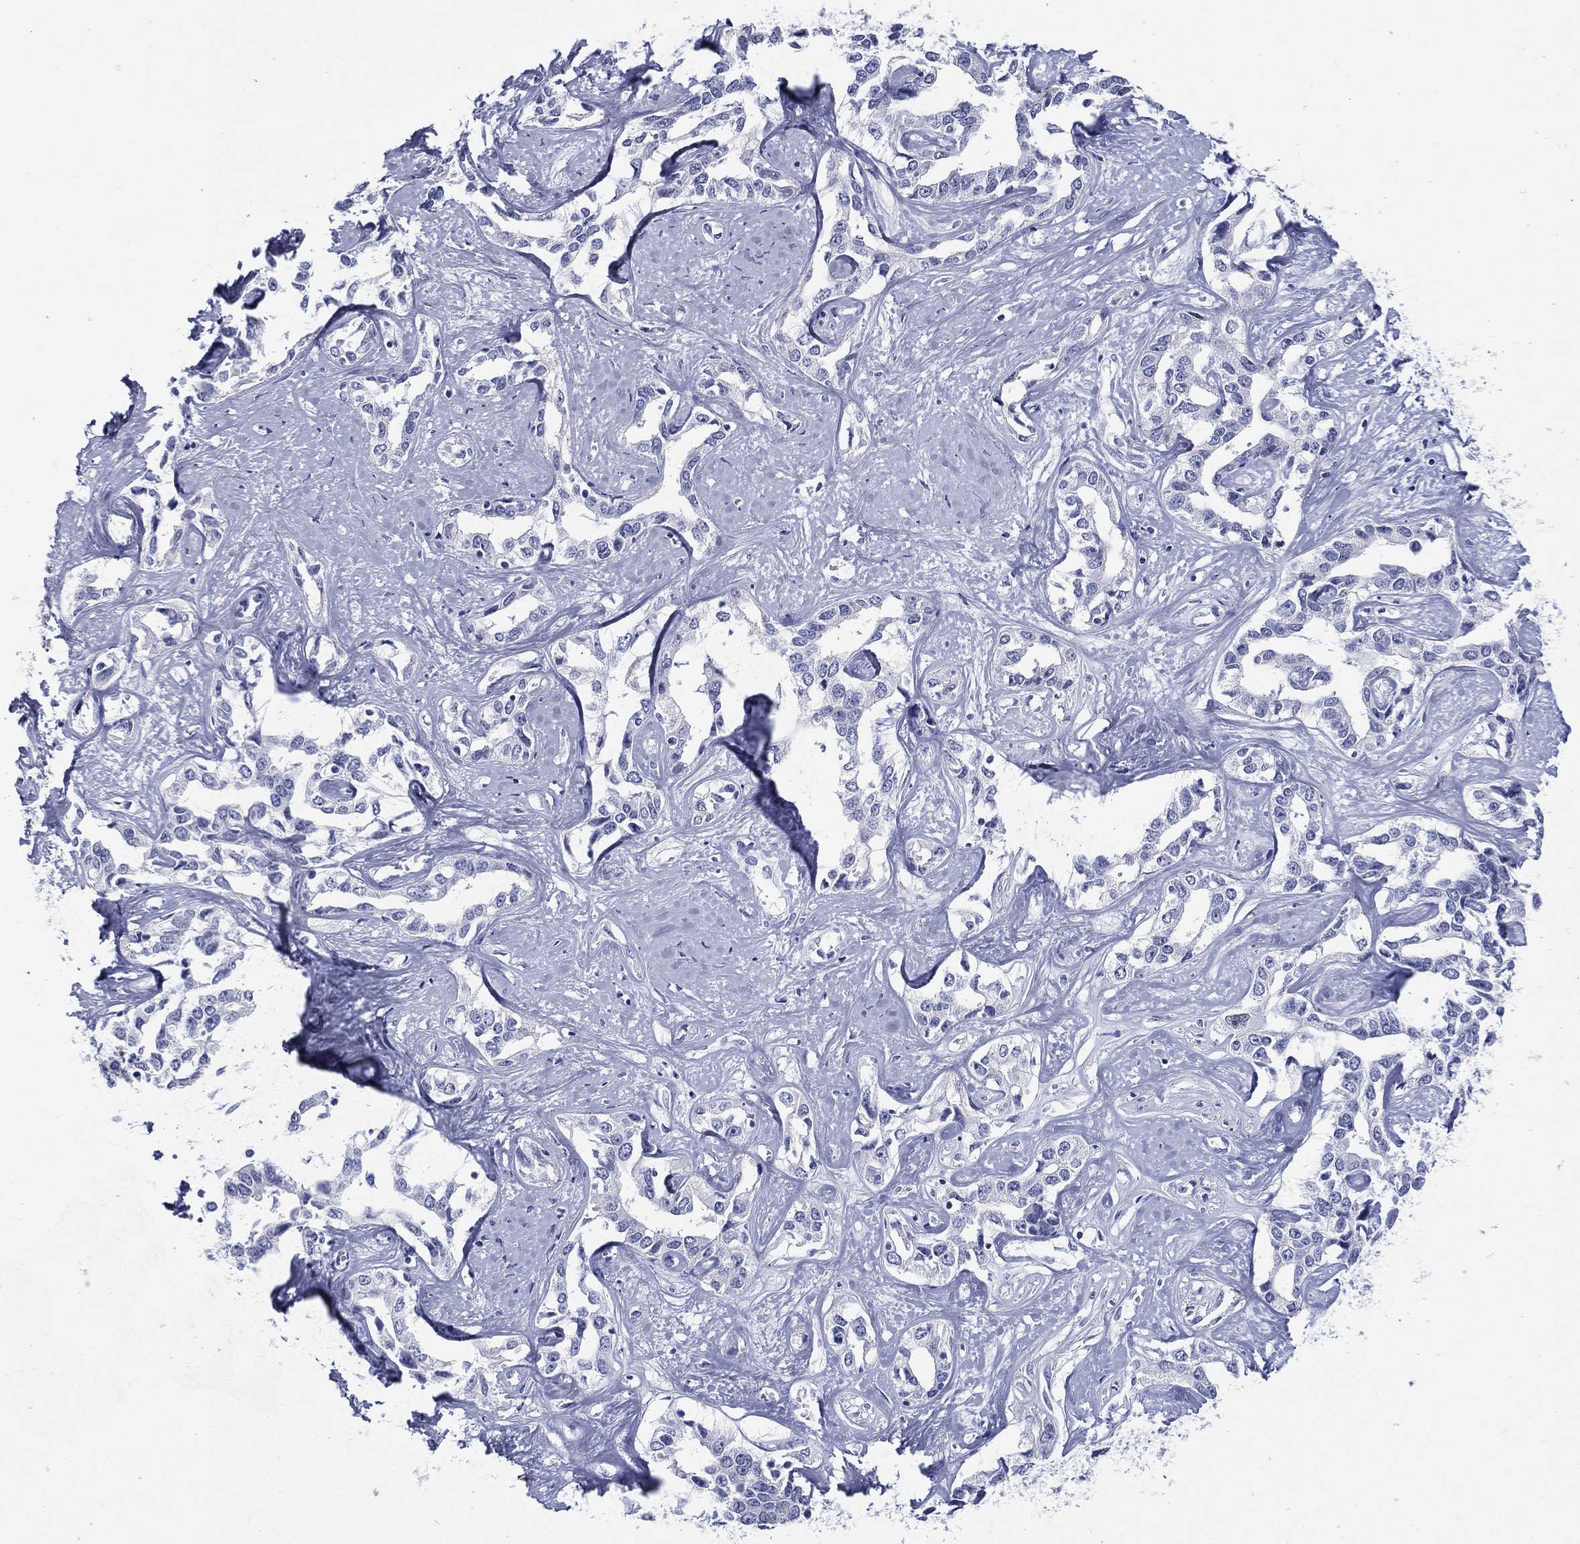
{"staining": {"intensity": "negative", "quantity": "none", "location": "none"}, "tissue": "liver cancer", "cell_type": "Tumor cells", "image_type": "cancer", "snomed": [{"axis": "morphology", "description": "Cholangiocarcinoma"}, {"axis": "topography", "description": "Liver"}], "caption": "Immunohistochemical staining of cholangiocarcinoma (liver) displays no significant positivity in tumor cells.", "gene": "RSPH4A", "patient": {"sex": "male", "age": 59}}